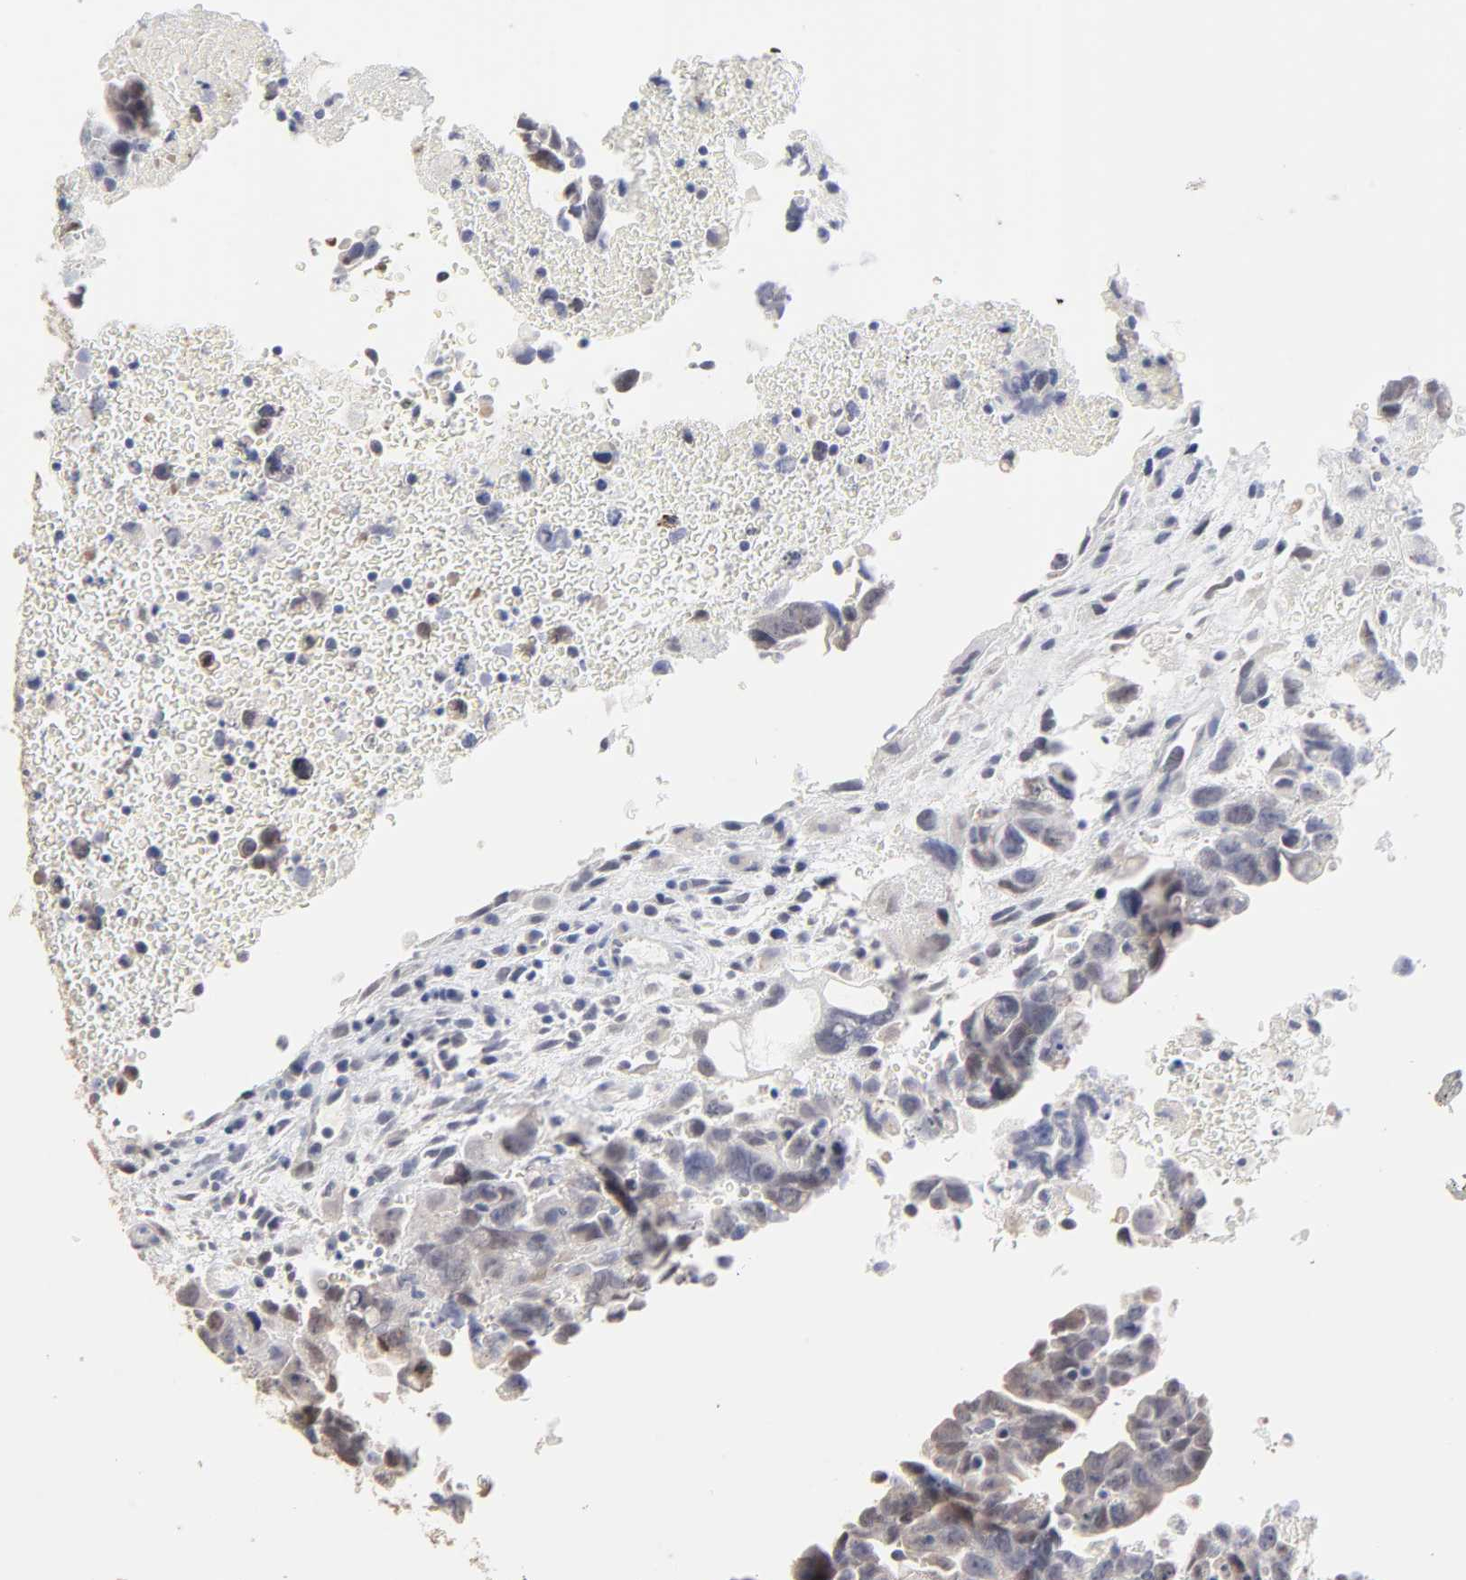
{"staining": {"intensity": "weak", "quantity": "25%-75%", "location": "cytoplasmic/membranous"}, "tissue": "testis cancer", "cell_type": "Tumor cells", "image_type": "cancer", "snomed": [{"axis": "morphology", "description": "Carcinoma, Embryonal, NOS"}, {"axis": "topography", "description": "Testis"}], "caption": "Testis embryonal carcinoma stained with DAB (3,3'-diaminobenzidine) IHC reveals low levels of weak cytoplasmic/membranous expression in approximately 25%-75% of tumor cells.", "gene": "DNAL4", "patient": {"sex": "male", "age": 28}}